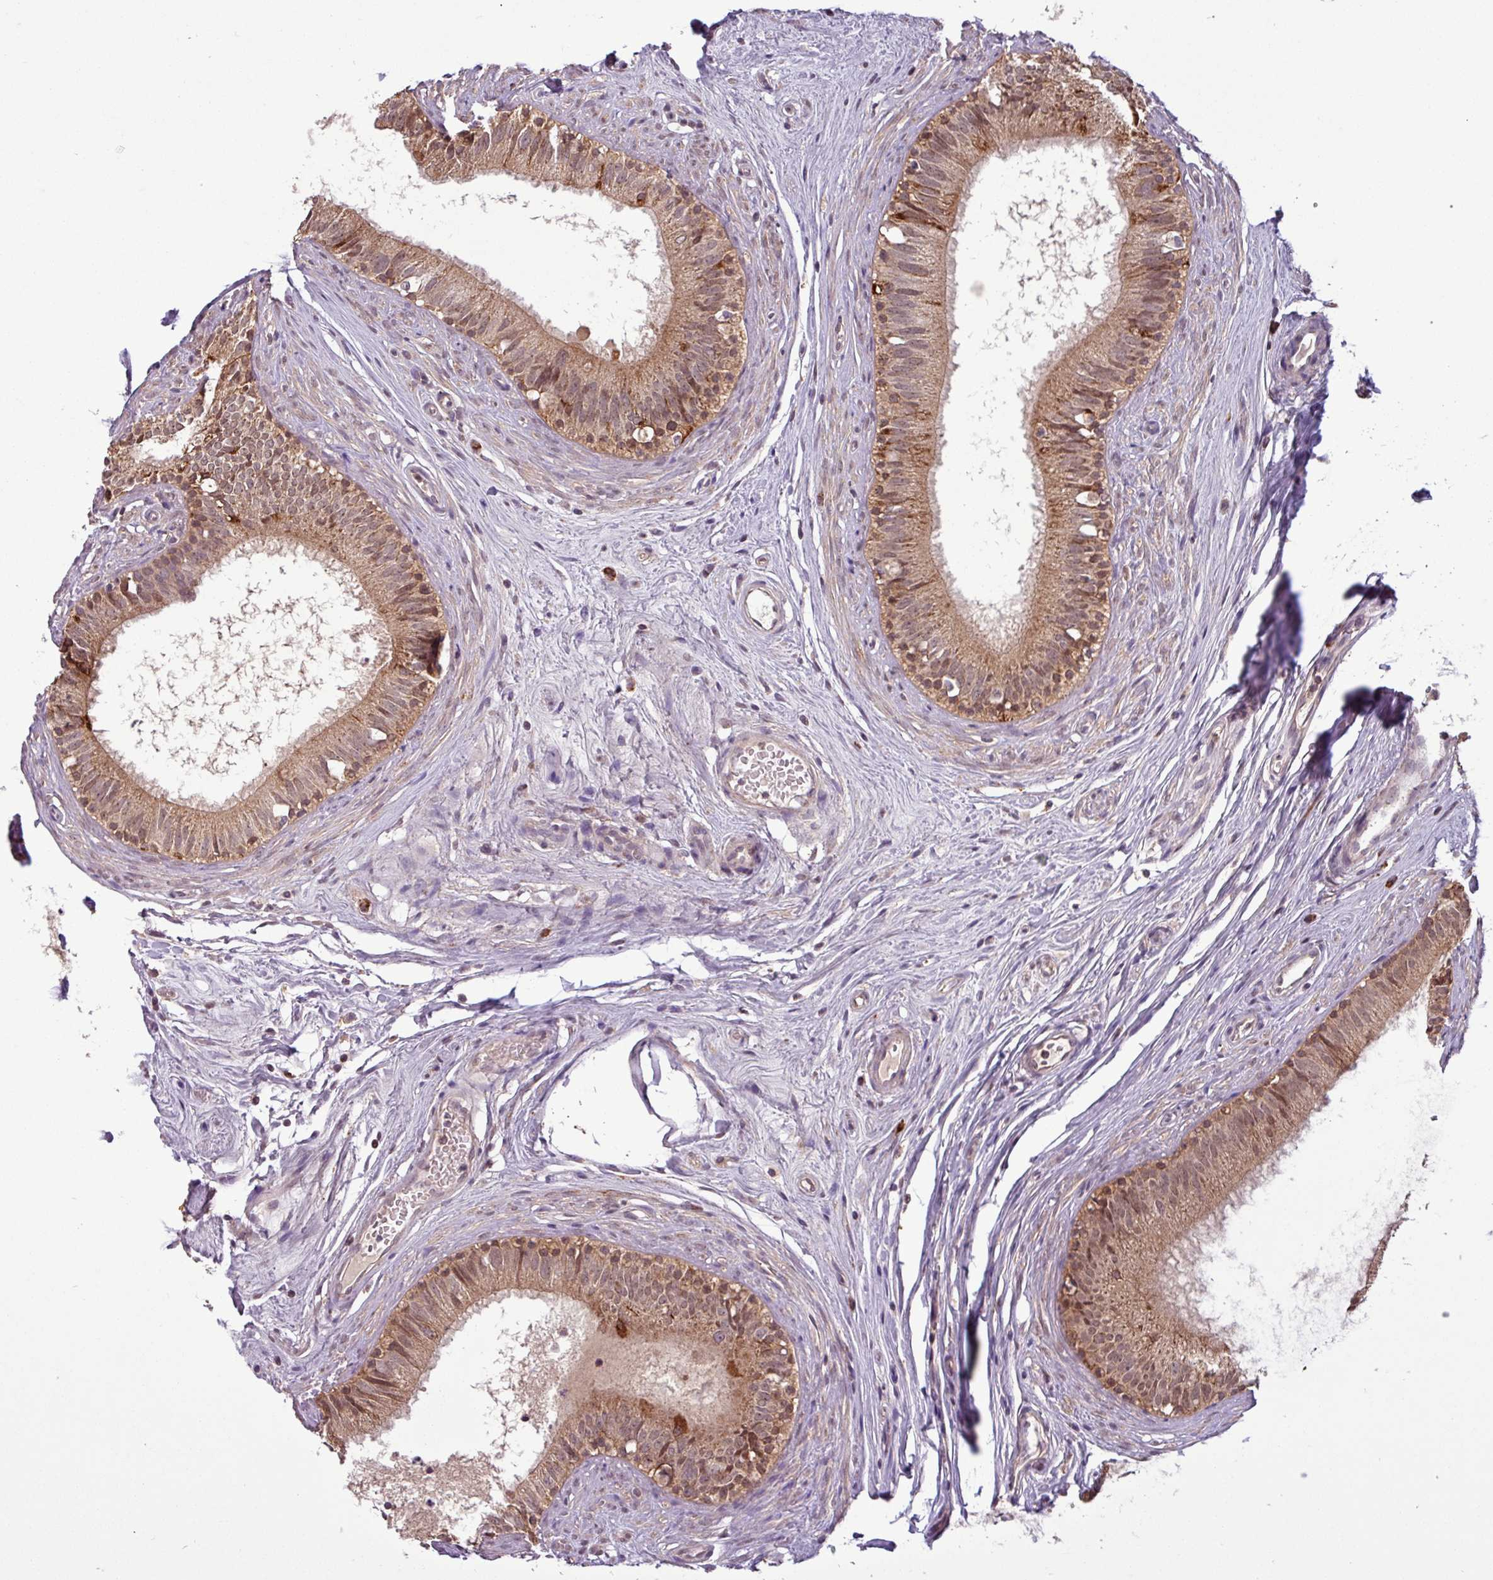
{"staining": {"intensity": "moderate", "quantity": ">75%", "location": "cytoplasmic/membranous,nuclear"}, "tissue": "epididymis", "cell_type": "Glandular cells", "image_type": "normal", "snomed": [{"axis": "morphology", "description": "Normal tissue, NOS"}, {"axis": "topography", "description": "Epididymis"}], "caption": "Glandular cells reveal medium levels of moderate cytoplasmic/membranous,nuclear staining in approximately >75% of cells in unremarkable human epididymis.", "gene": "MCTP2", "patient": {"sex": "male", "age": 74}}